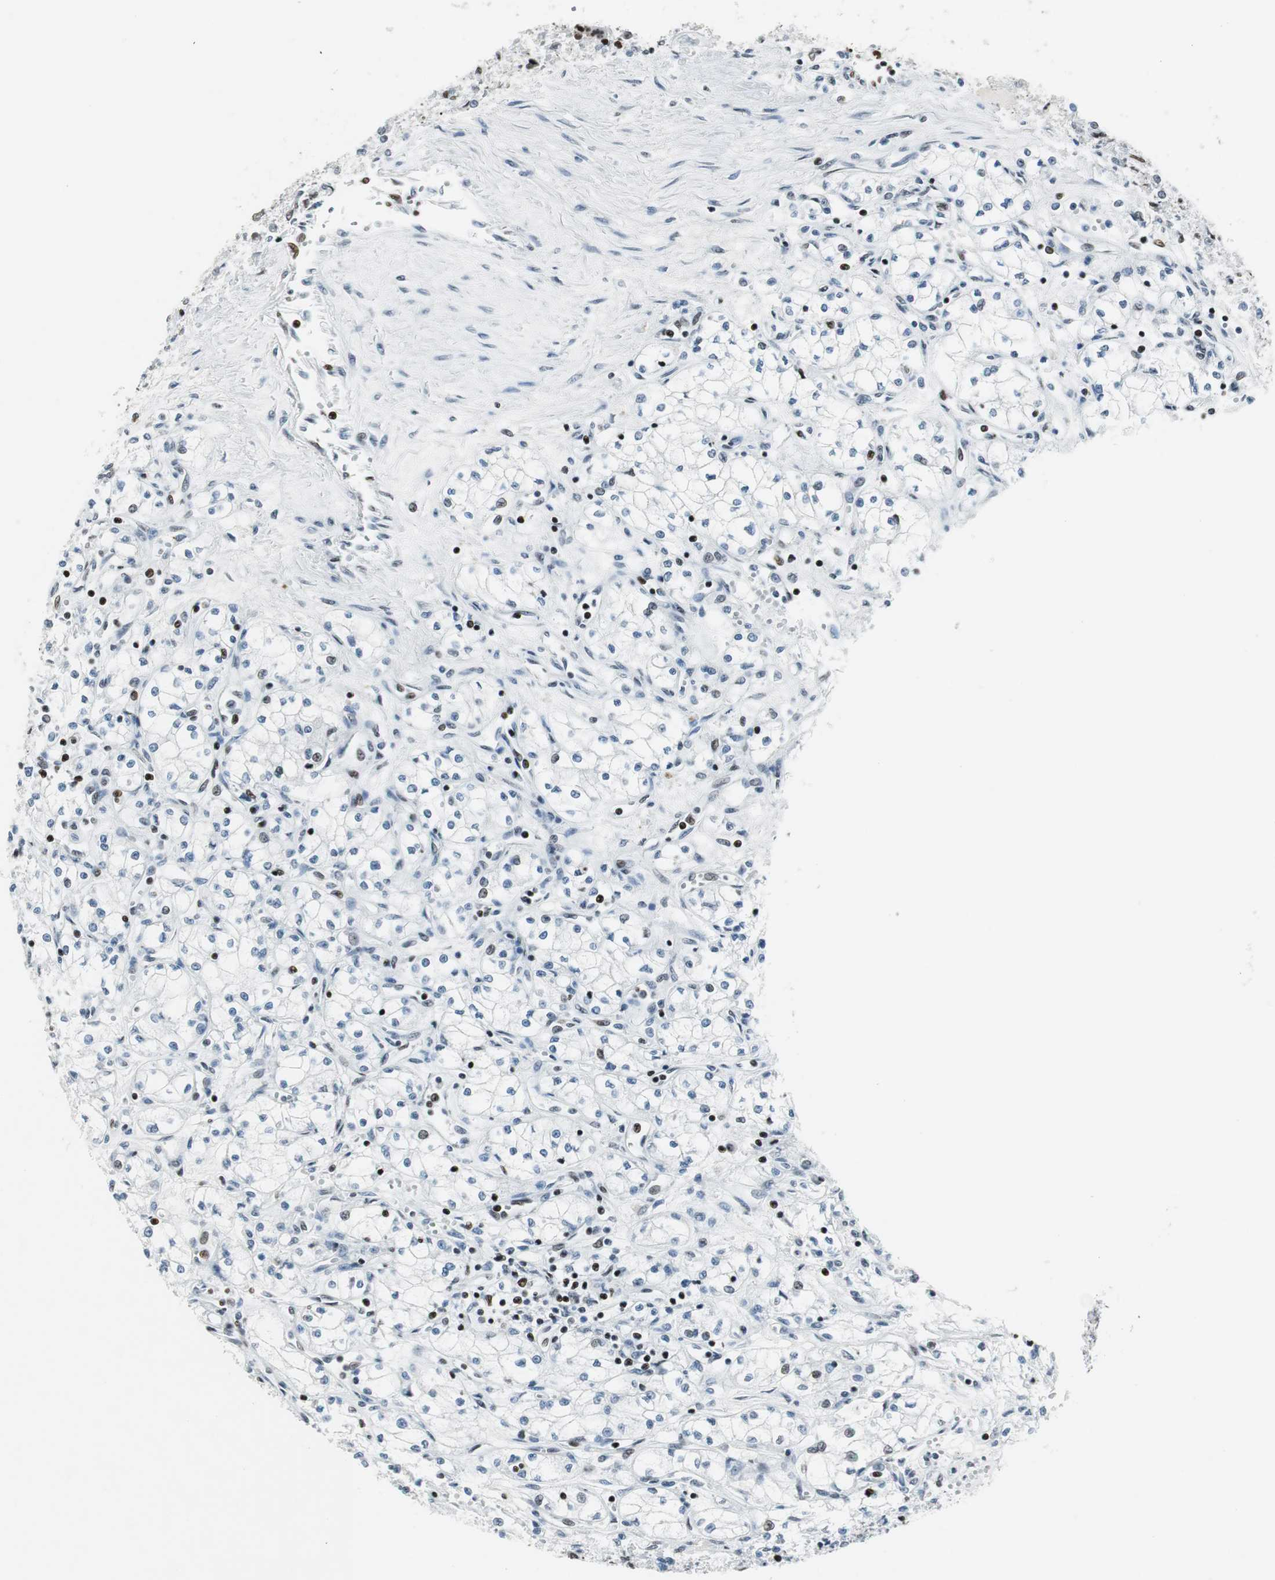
{"staining": {"intensity": "negative", "quantity": "none", "location": "none"}, "tissue": "renal cancer", "cell_type": "Tumor cells", "image_type": "cancer", "snomed": [{"axis": "morphology", "description": "Normal tissue, NOS"}, {"axis": "morphology", "description": "Adenocarcinoma, NOS"}, {"axis": "topography", "description": "Kidney"}], "caption": "High magnification brightfield microscopy of renal cancer stained with DAB (brown) and counterstained with hematoxylin (blue): tumor cells show no significant positivity.", "gene": "RBBP4", "patient": {"sex": "male", "age": 59}}